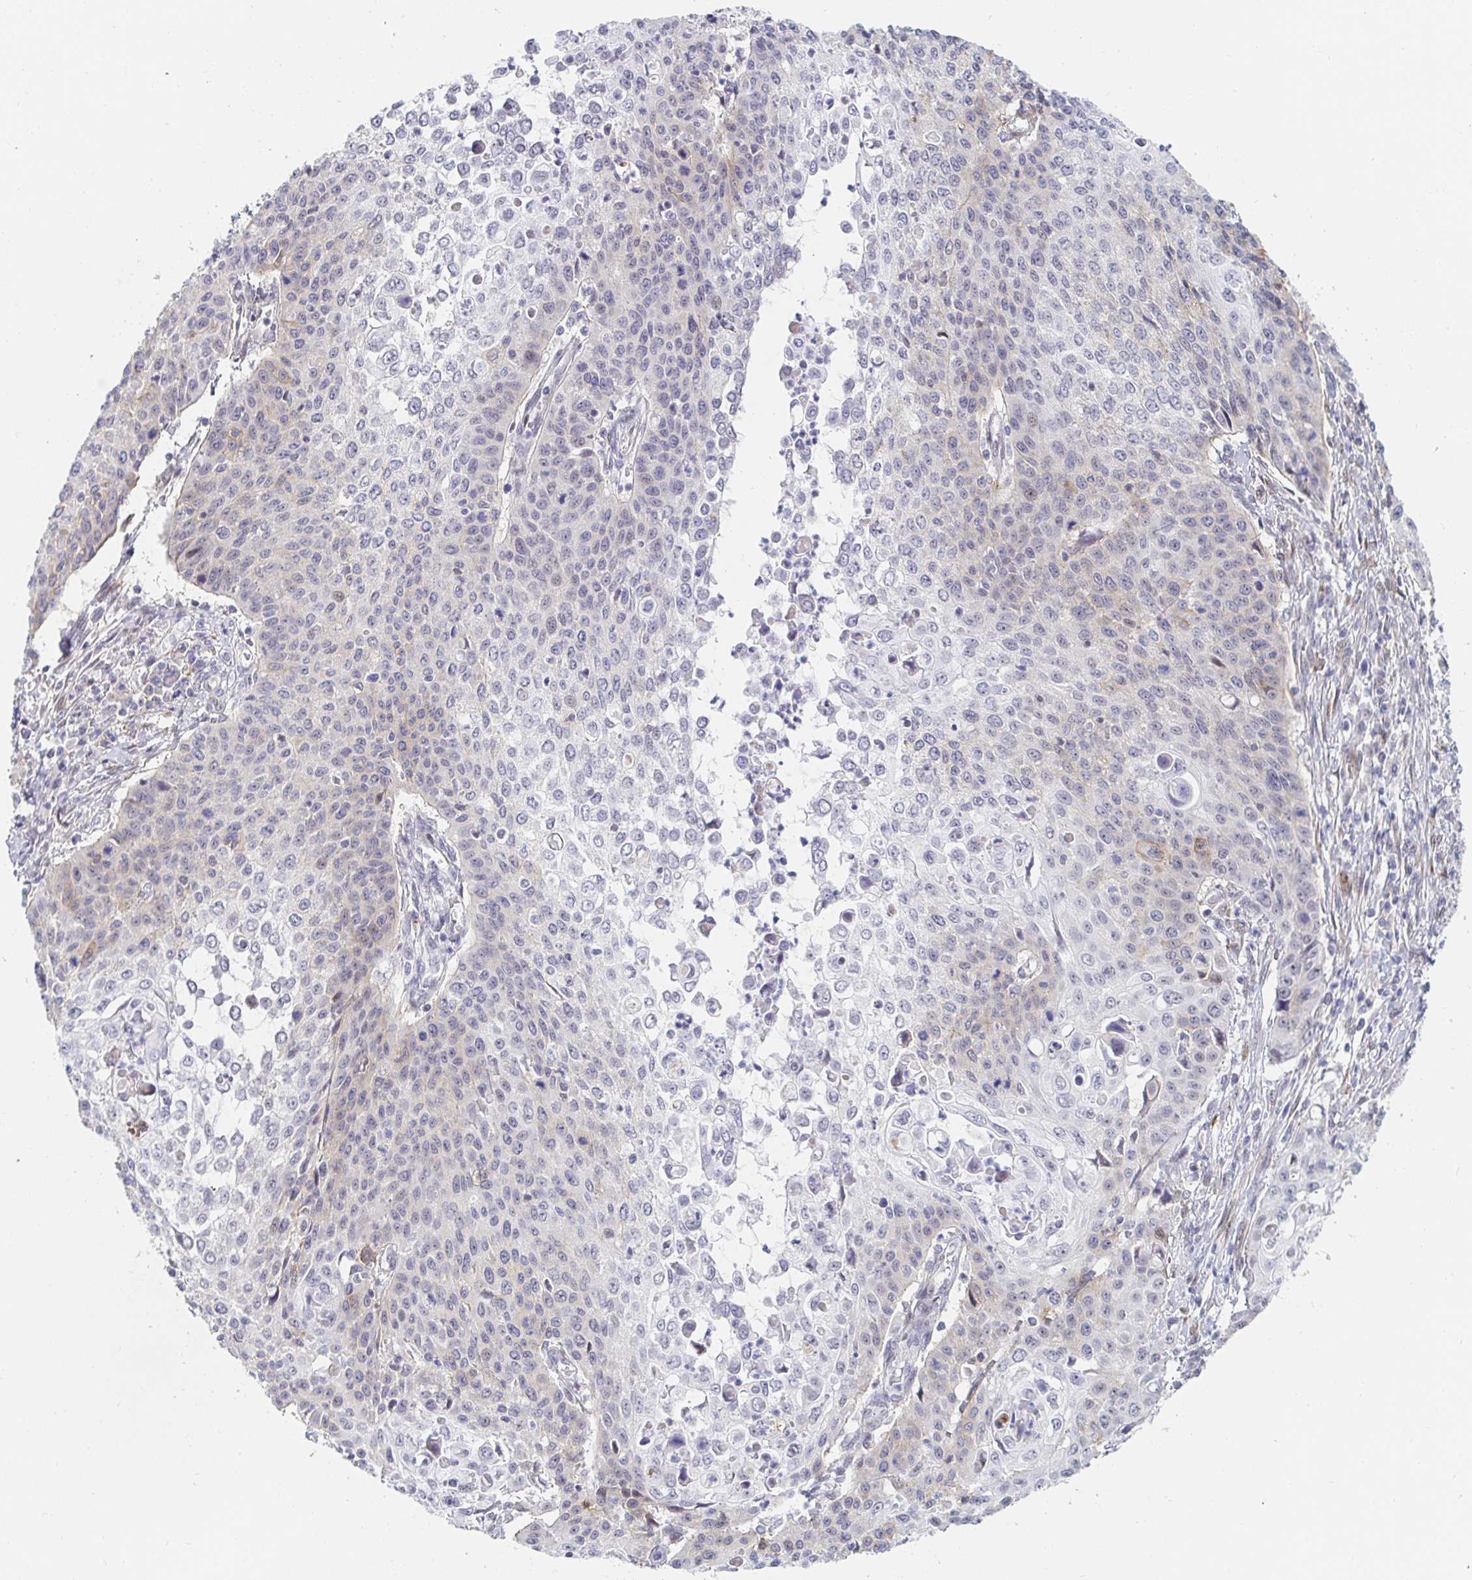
{"staining": {"intensity": "weak", "quantity": "<25%", "location": "cytoplasmic/membranous,nuclear"}, "tissue": "cervical cancer", "cell_type": "Tumor cells", "image_type": "cancer", "snomed": [{"axis": "morphology", "description": "Squamous cell carcinoma, NOS"}, {"axis": "topography", "description": "Cervix"}], "caption": "DAB (3,3'-diaminobenzidine) immunohistochemical staining of human squamous cell carcinoma (cervical) demonstrates no significant expression in tumor cells.", "gene": "COL28A1", "patient": {"sex": "female", "age": 65}}